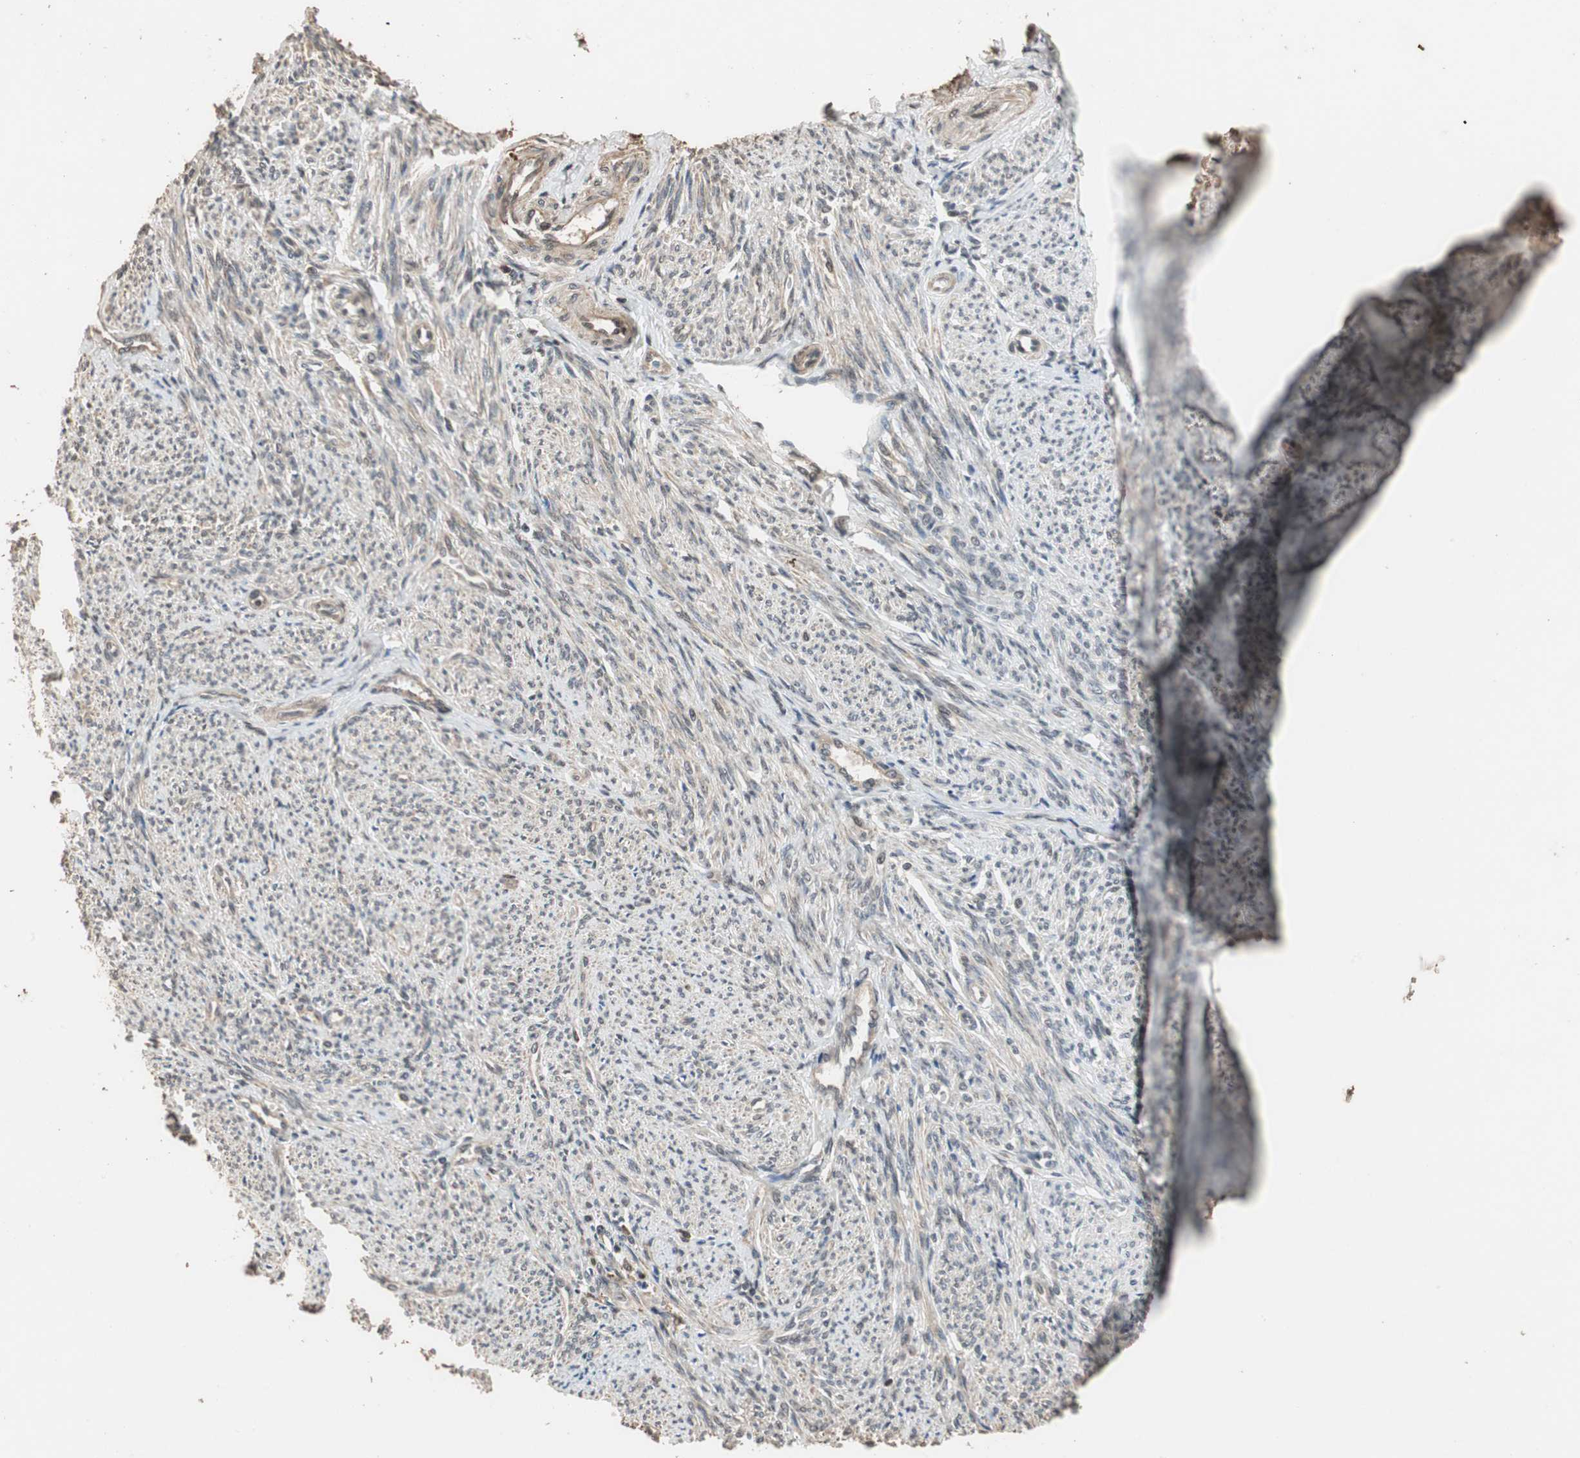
{"staining": {"intensity": "weak", "quantity": ">75%", "location": "cytoplasmic/membranous"}, "tissue": "smooth muscle", "cell_type": "Smooth muscle cells", "image_type": "normal", "snomed": [{"axis": "morphology", "description": "Normal tissue, NOS"}, {"axis": "topography", "description": "Smooth muscle"}], "caption": "Immunohistochemistry (DAB) staining of unremarkable human smooth muscle reveals weak cytoplasmic/membranous protein staining in about >75% of smooth muscle cells. The protein of interest is shown in brown color, while the nuclei are stained blue.", "gene": "CDC5L", "patient": {"sex": "female", "age": 65}}